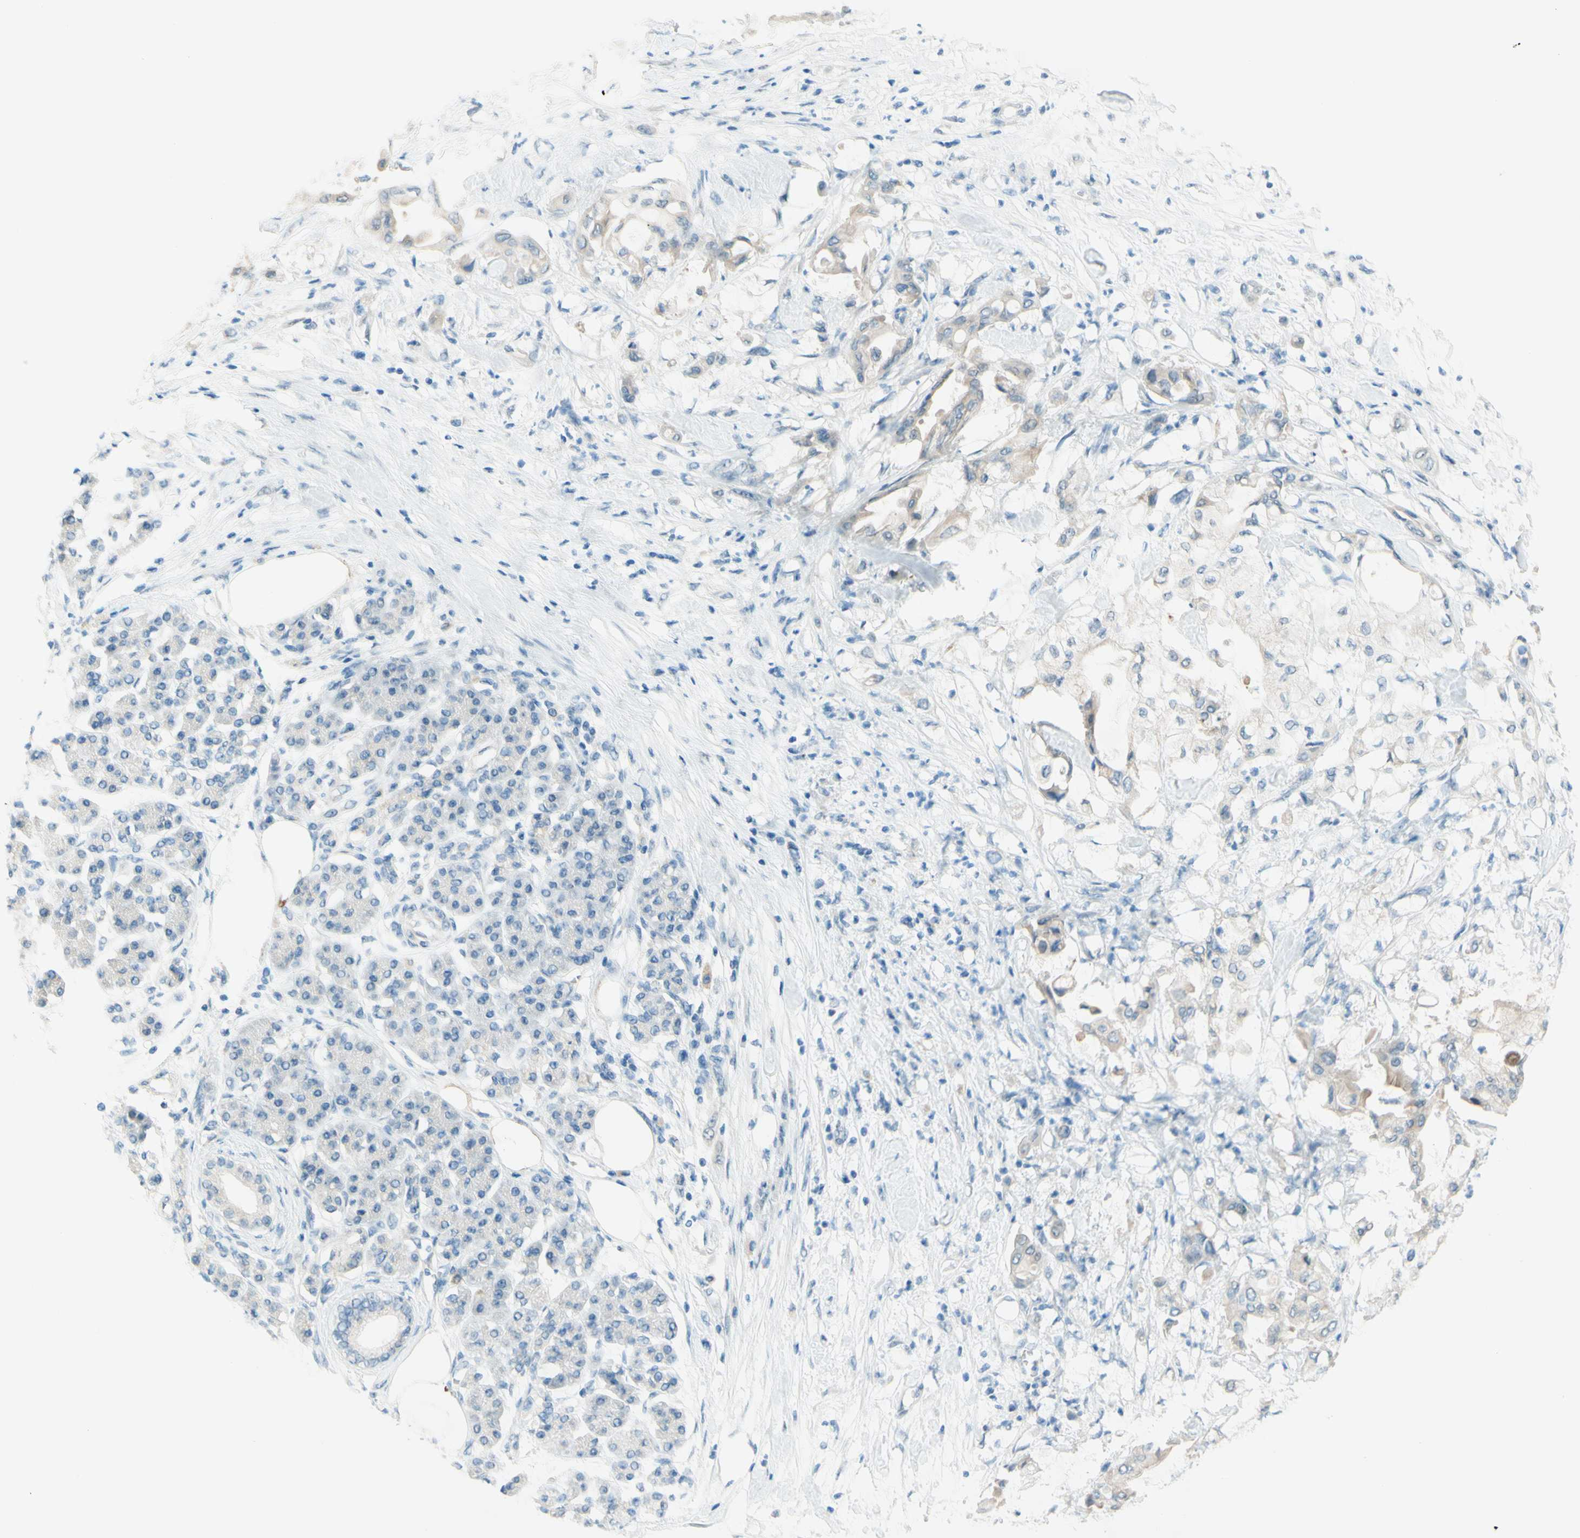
{"staining": {"intensity": "weak", "quantity": "<25%", "location": "cytoplasmic/membranous"}, "tissue": "pancreatic cancer", "cell_type": "Tumor cells", "image_type": "cancer", "snomed": [{"axis": "morphology", "description": "Adenocarcinoma, NOS"}, {"axis": "morphology", "description": "Adenocarcinoma, metastatic, NOS"}, {"axis": "topography", "description": "Lymph node"}, {"axis": "topography", "description": "Pancreas"}, {"axis": "topography", "description": "Duodenum"}], "caption": "High power microscopy histopathology image of an immunohistochemistry photomicrograph of pancreatic cancer (adenocarcinoma), revealing no significant expression in tumor cells. (DAB IHC with hematoxylin counter stain).", "gene": "JPH1", "patient": {"sex": "female", "age": 64}}